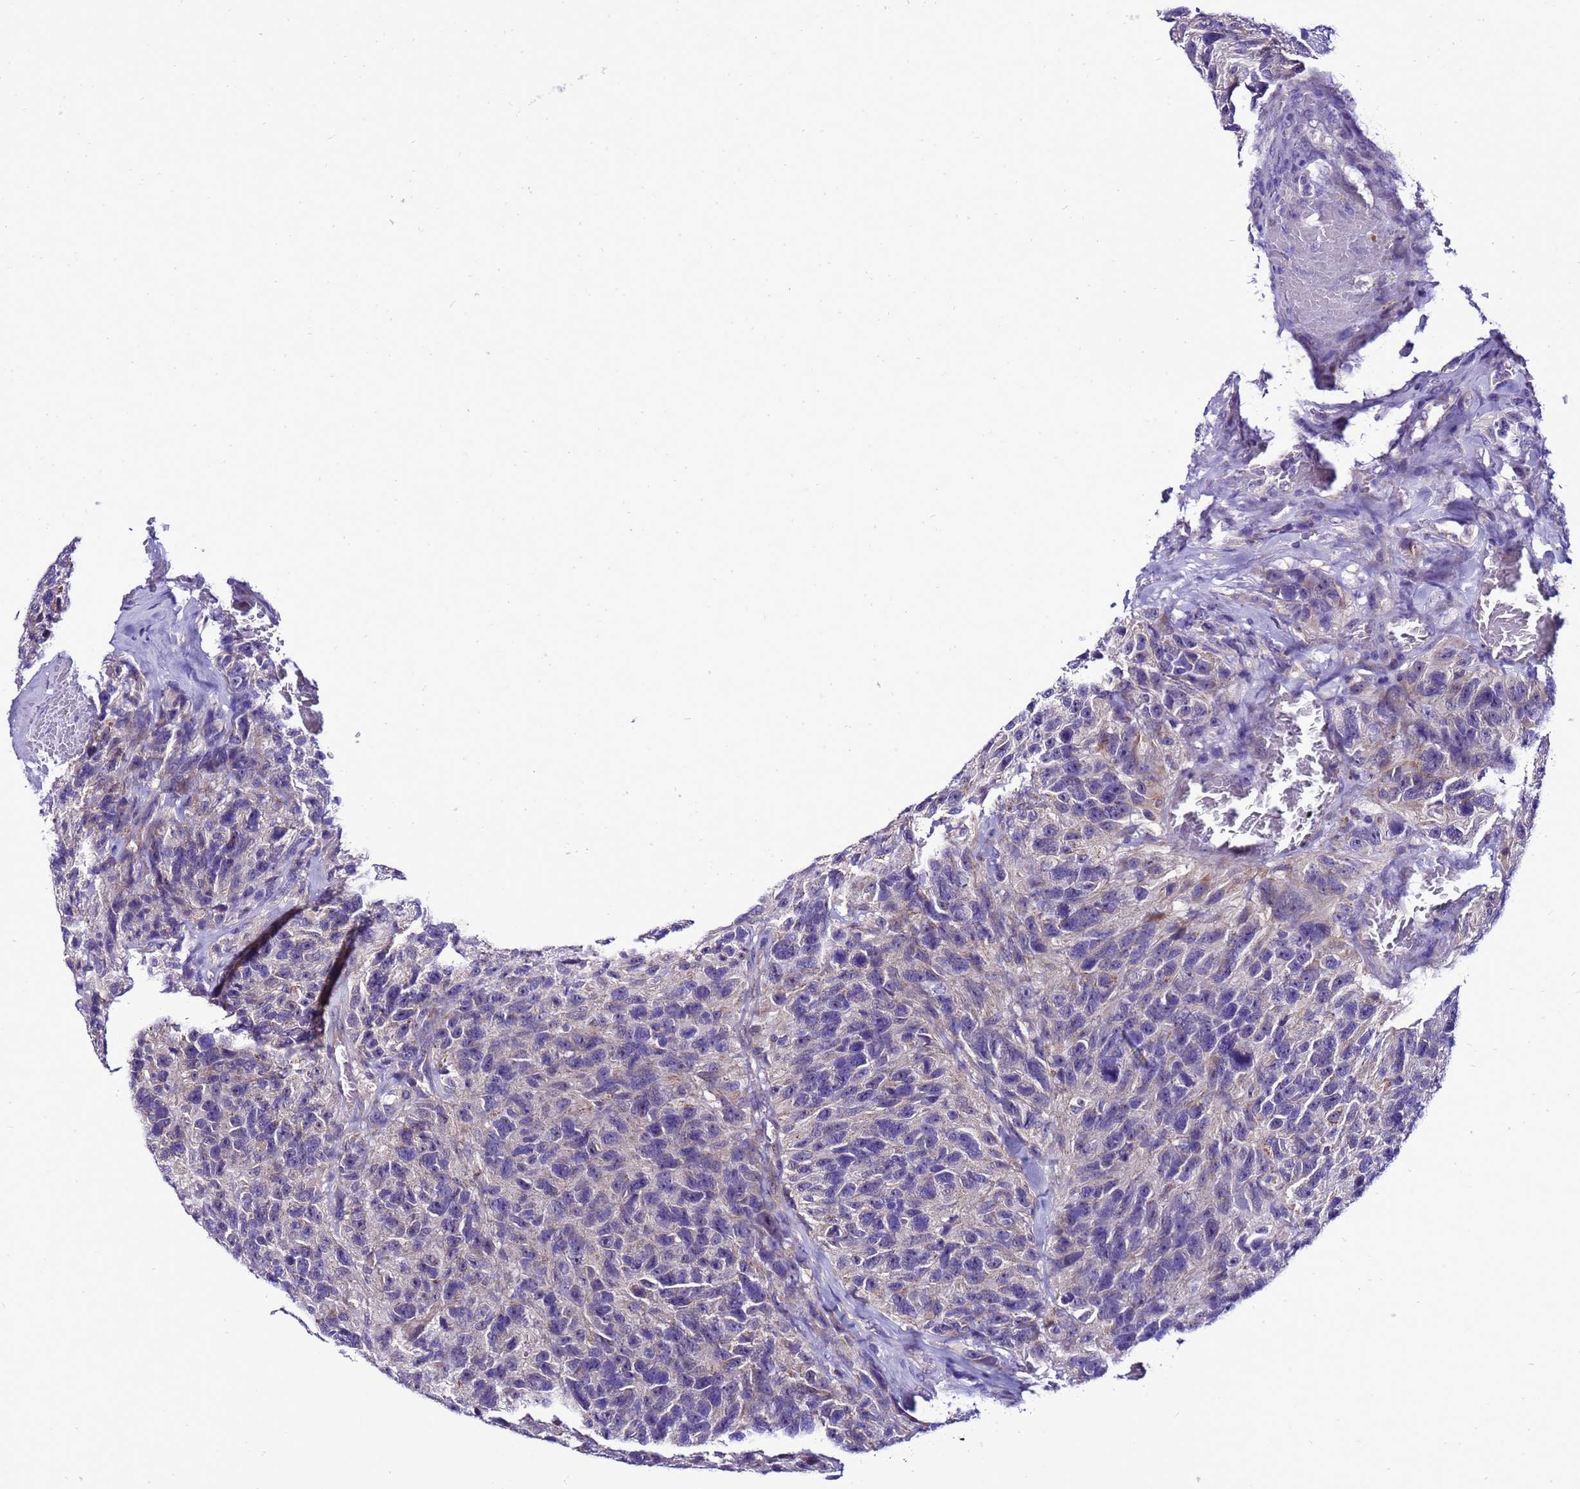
{"staining": {"intensity": "negative", "quantity": "none", "location": "none"}, "tissue": "glioma", "cell_type": "Tumor cells", "image_type": "cancer", "snomed": [{"axis": "morphology", "description": "Glioma, malignant, High grade"}, {"axis": "topography", "description": "Brain"}], "caption": "The micrograph displays no staining of tumor cells in glioma.", "gene": "DPH6", "patient": {"sex": "male", "age": 69}}